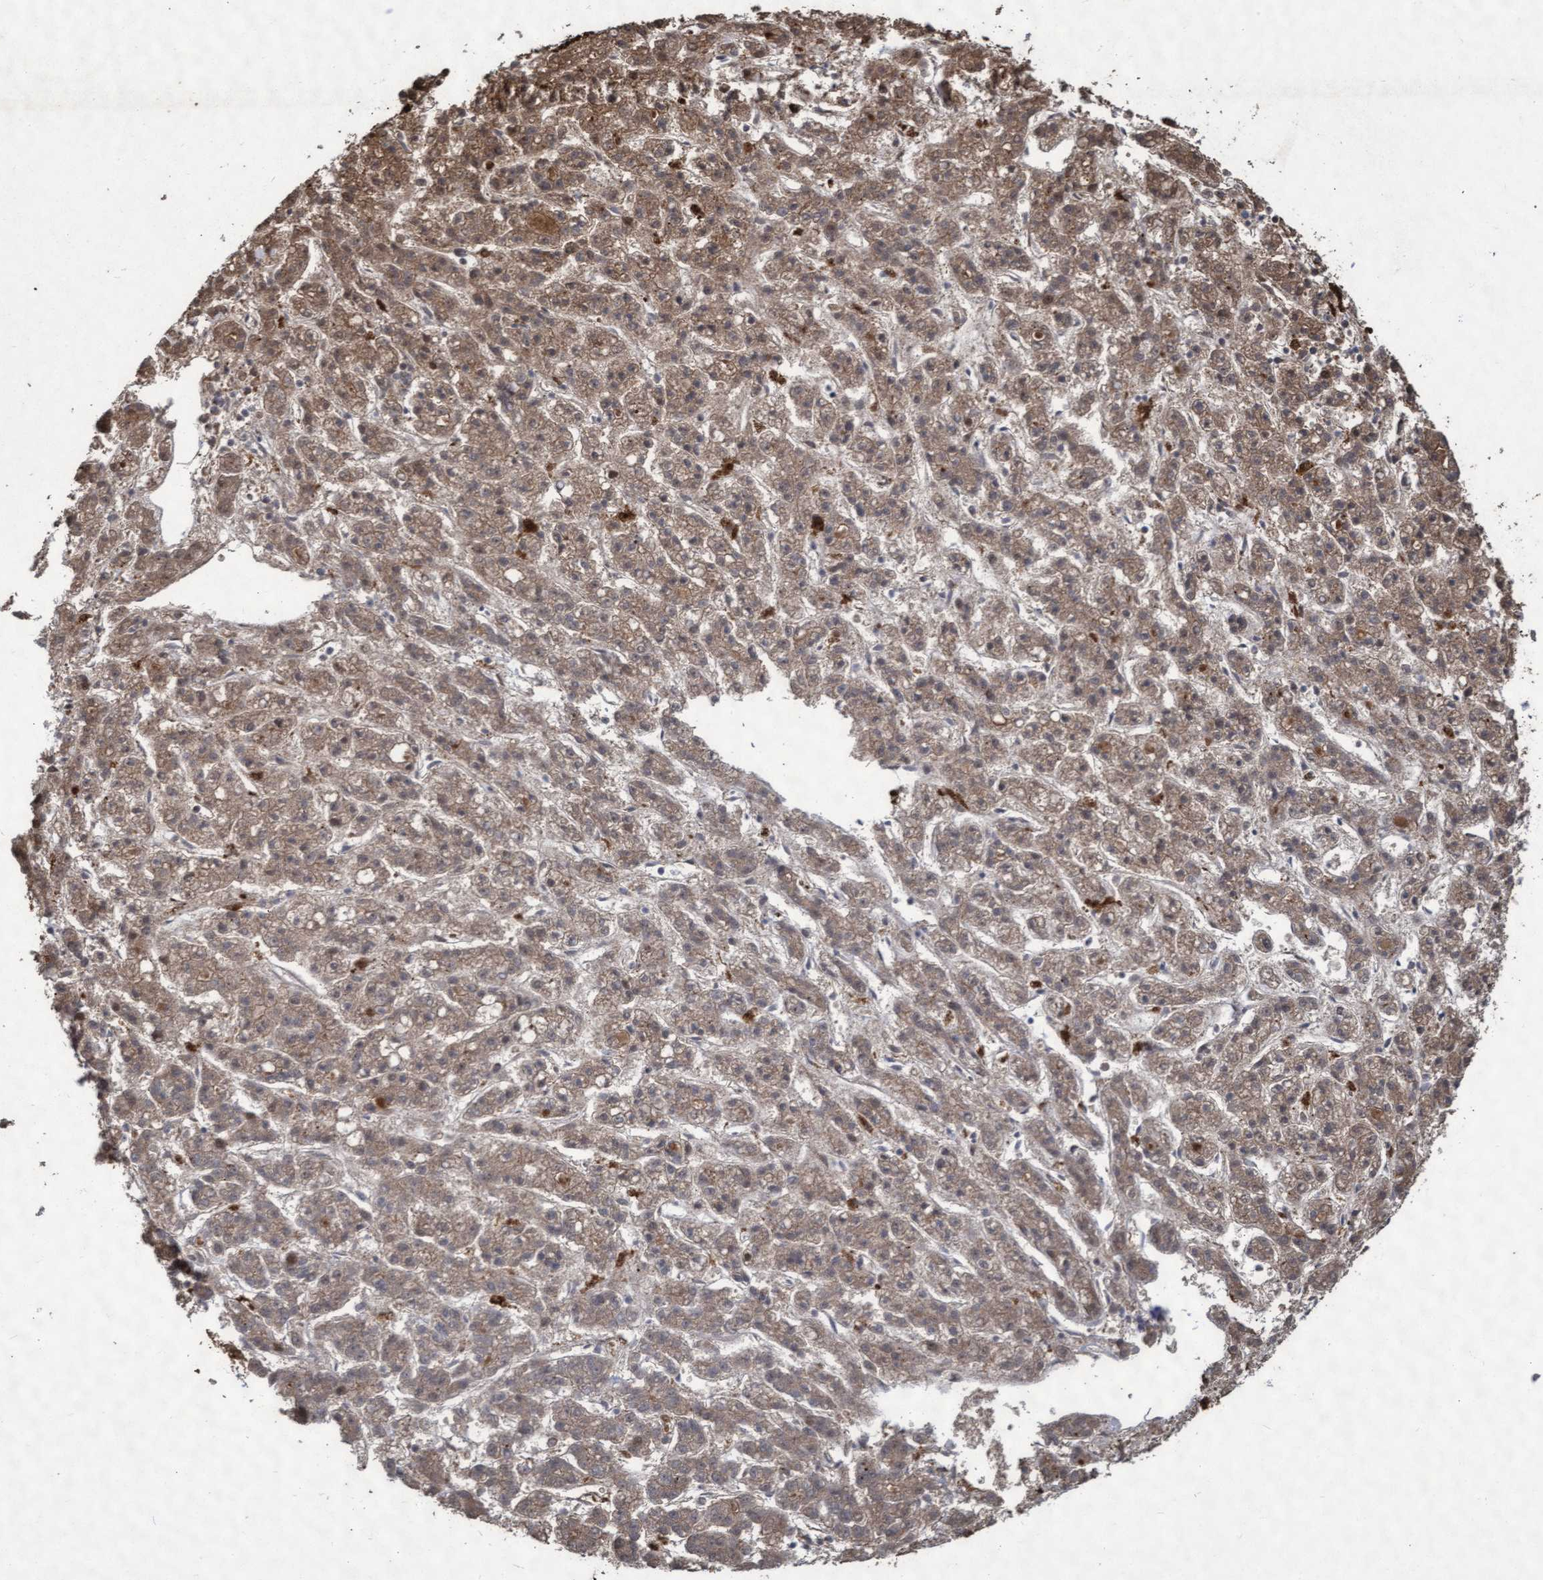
{"staining": {"intensity": "moderate", "quantity": ">75%", "location": "cytoplasmic/membranous"}, "tissue": "liver cancer", "cell_type": "Tumor cells", "image_type": "cancer", "snomed": [{"axis": "morphology", "description": "Carcinoma, Hepatocellular, NOS"}, {"axis": "topography", "description": "Liver"}], "caption": "An immunohistochemistry image of neoplastic tissue is shown. Protein staining in brown shows moderate cytoplasmic/membranous positivity in liver cancer (hepatocellular carcinoma) within tumor cells.", "gene": "KCNC2", "patient": {"sex": "male", "age": 70}}